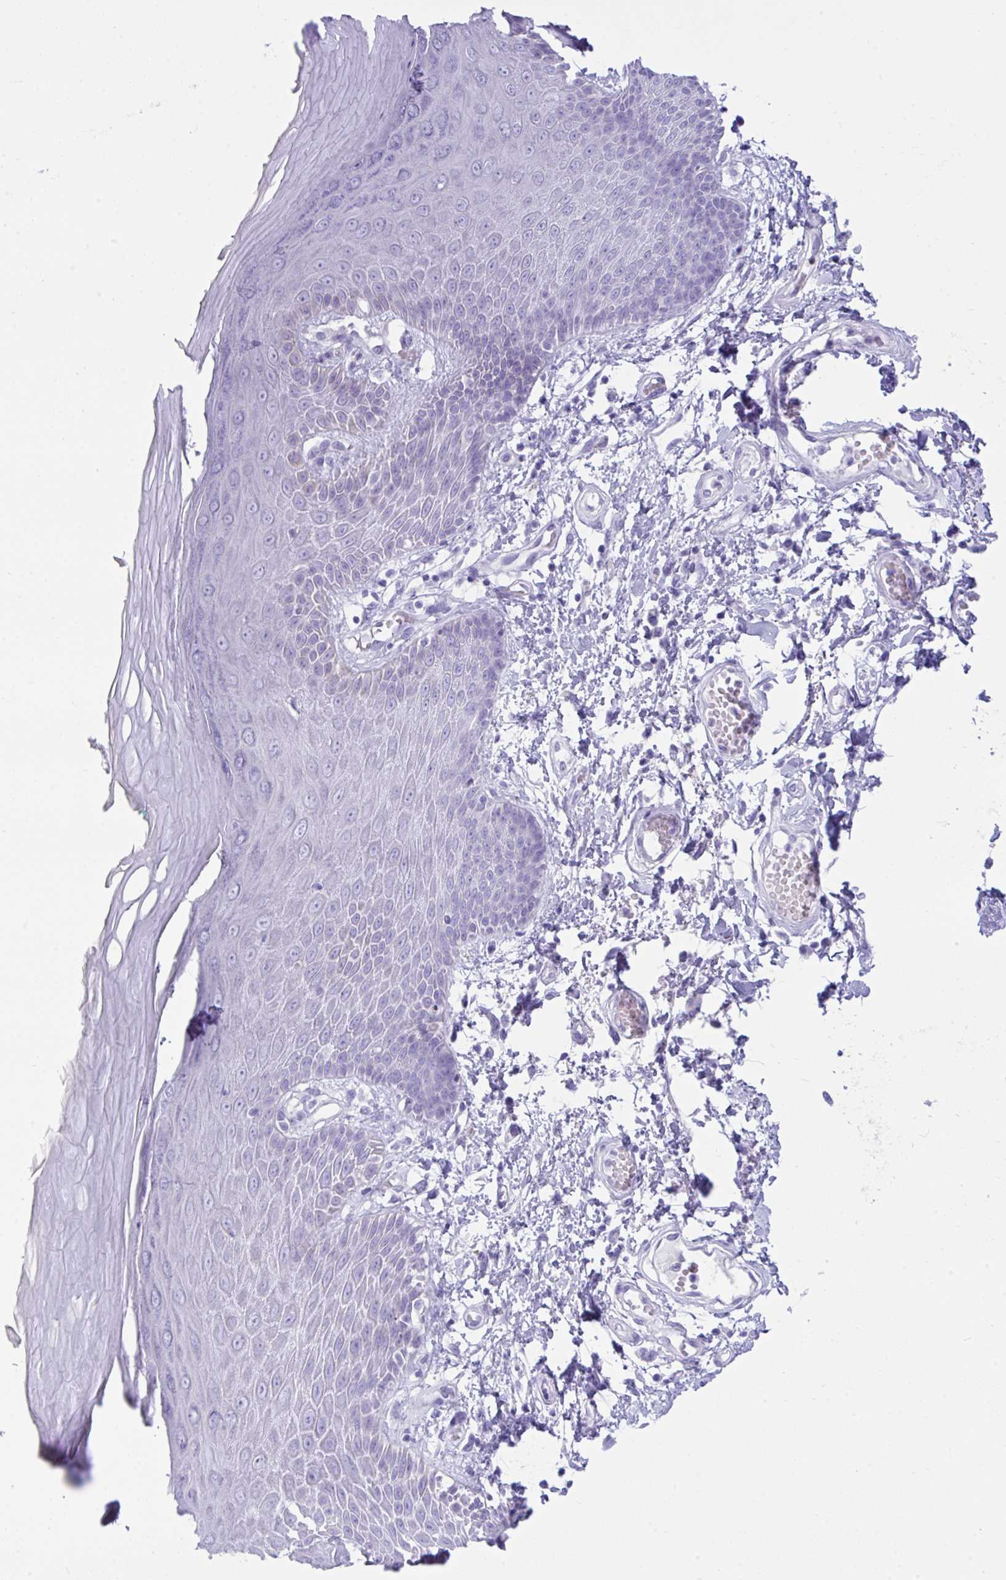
{"staining": {"intensity": "negative", "quantity": "none", "location": "none"}, "tissue": "skin", "cell_type": "Epidermal cells", "image_type": "normal", "snomed": [{"axis": "morphology", "description": "Normal tissue, NOS"}, {"axis": "topography", "description": "Anal"}, {"axis": "topography", "description": "Peripheral nerve tissue"}], "caption": "Epidermal cells show no significant protein positivity in unremarkable skin. (Immunohistochemistry, brightfield microscopy, high magnification).", "gene": "PSCA", "patient": {"sex": "male", "age": 78}}